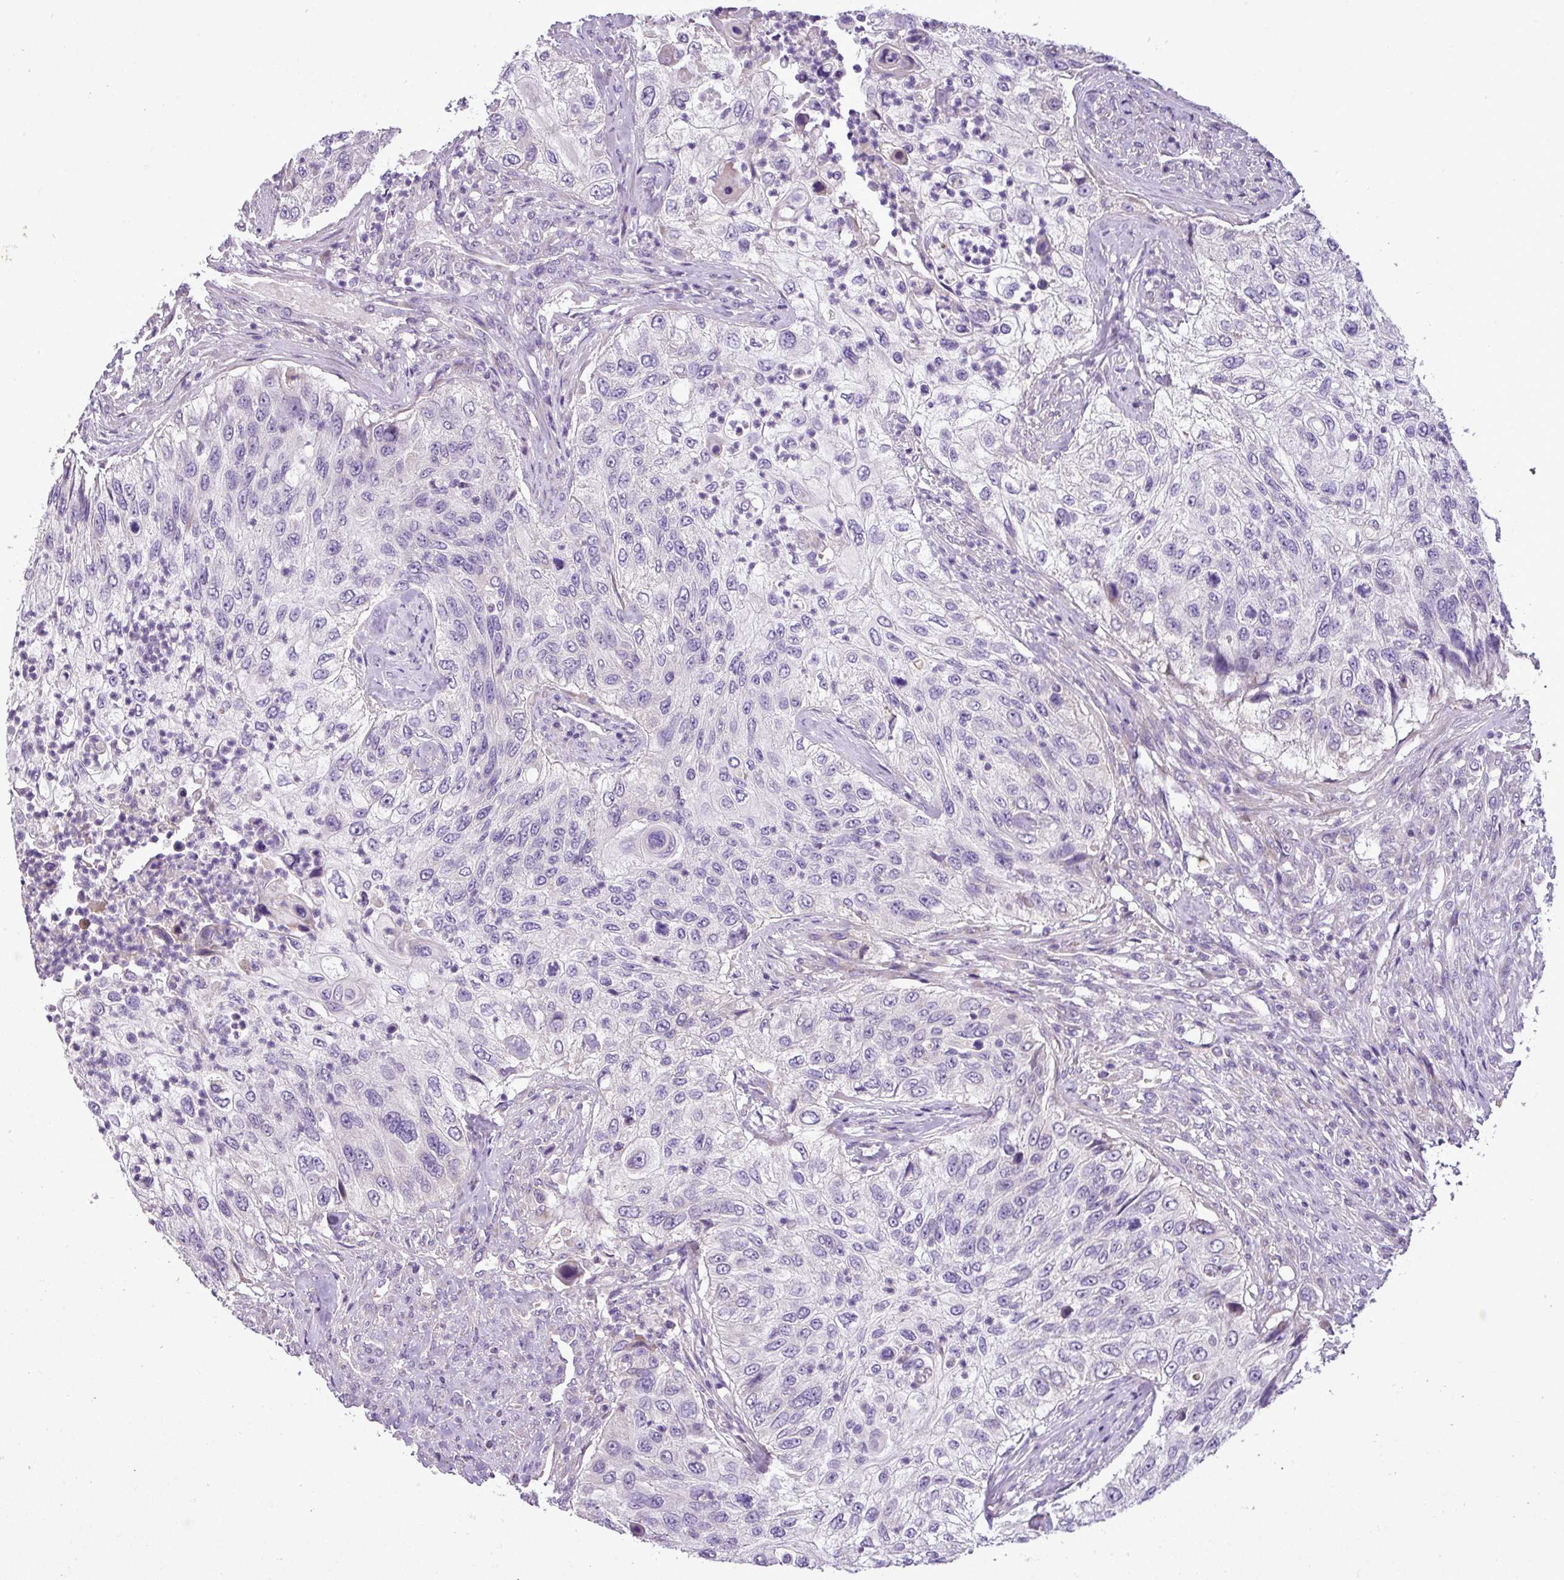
{"staining": {"intensity": "negative", "quantity": "none", "location": "none"}, "tissue": "urothelial cancer", "cell_type": "Tumor cells", "image_type": "cancer", "snomed": [{"axis": "morphology", "description": "Urothelial carcinoma, High grade"}, {"axis": "topography", "description": "Urinary bladder"}], "caption": "Immunohistochemical staining of human high-grade urothelial carcinoma demonstrates no significant expression in tumor cells.", "gene": "MOCS3", "patient": {"sex": "female", "age": 60}}